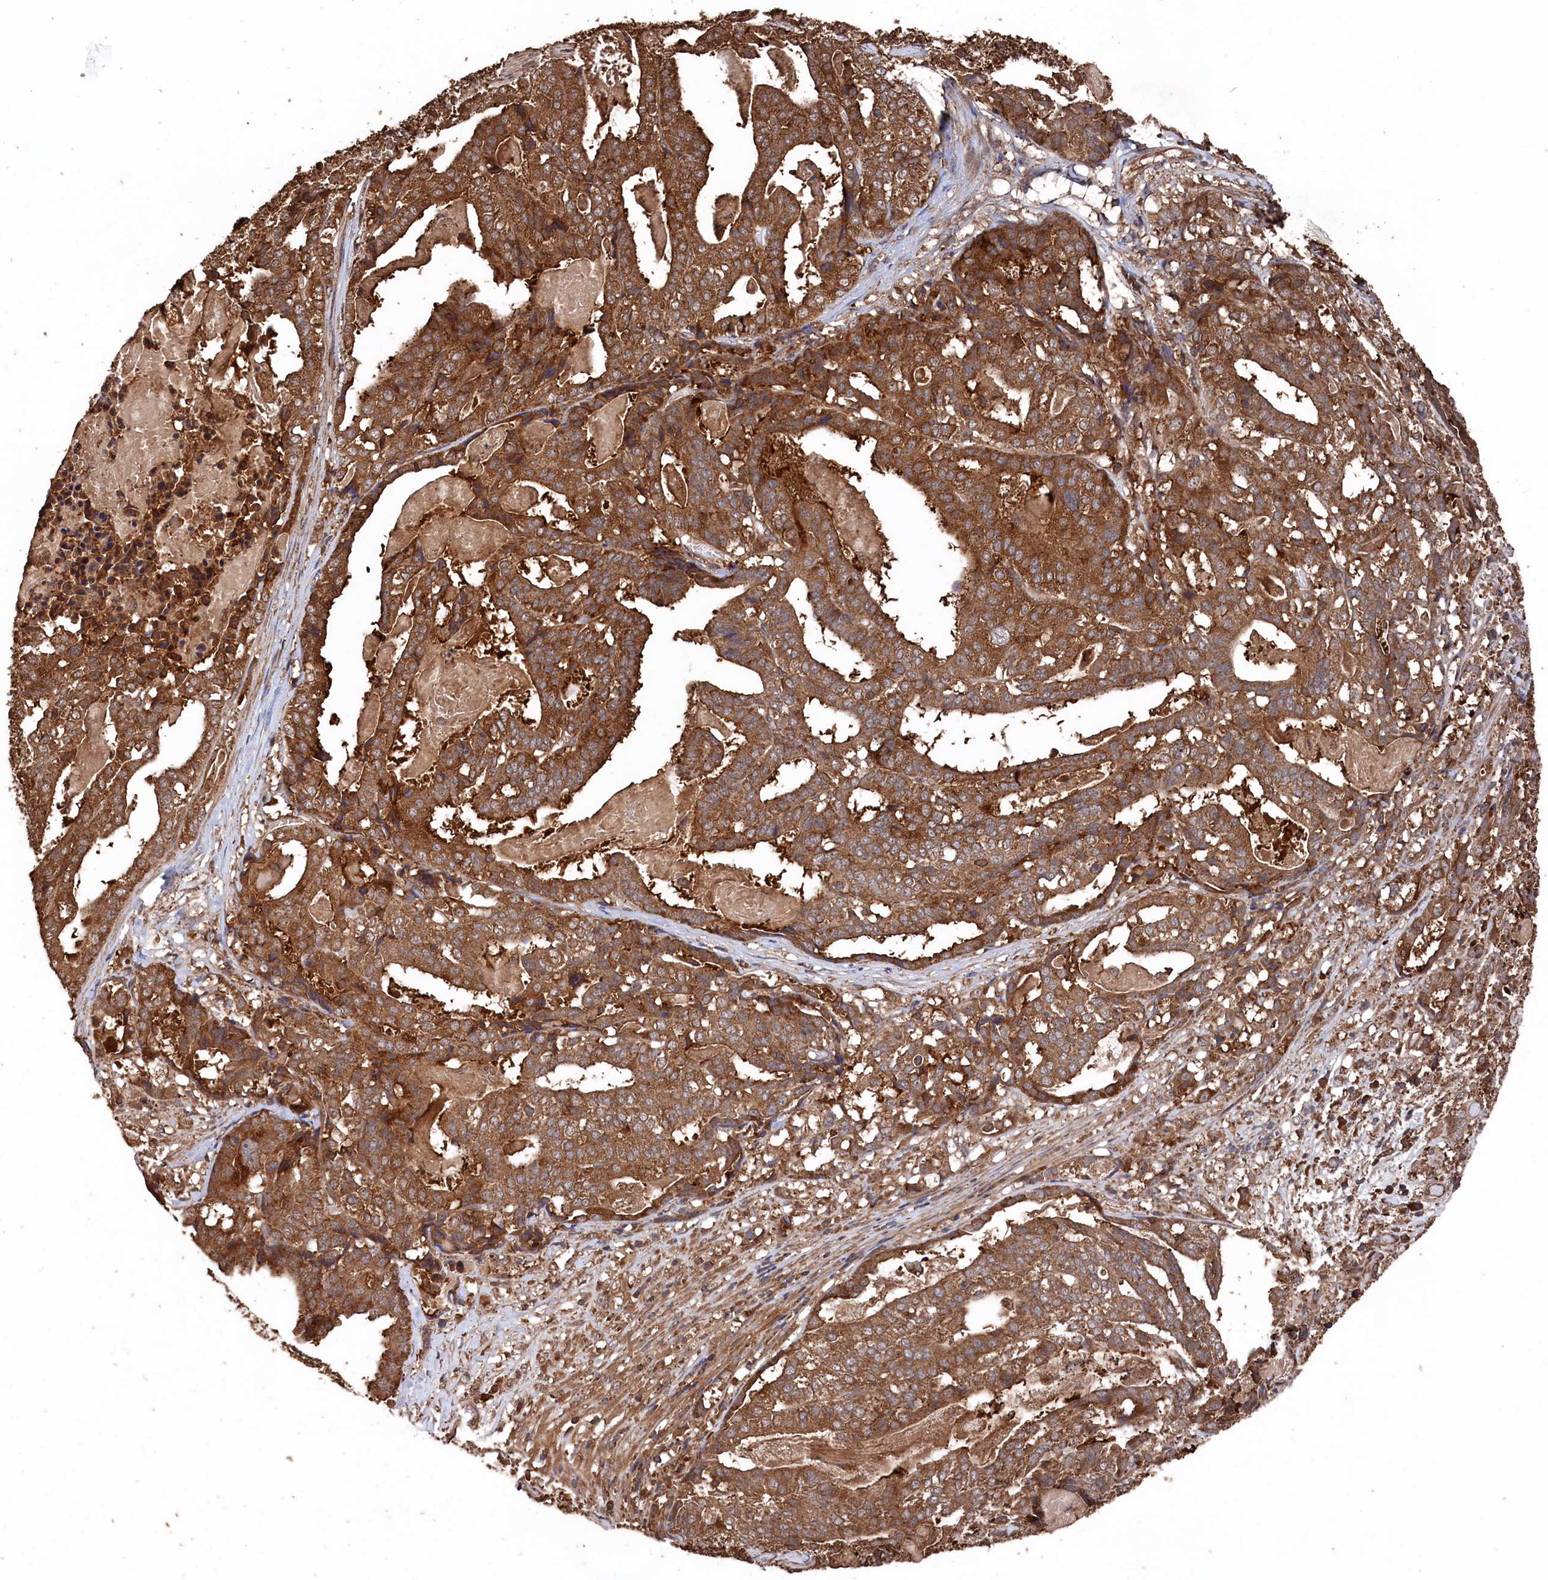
{"staining": {"intensity": "moderate", "quantity": ">75%", "location": "cytoplasmic/membranous"}, "tissue": "stomach cancer", "cell_type": "Tumor cells", "image_type": "cancer", "snomed": [{"axis": "morphology", "description": "Adenocarcinoma, NOS"}, {"axis": "topography", "description": "Stomach"}], "caption": "IHC histopathology image of neoplastic tissue: human stomach cancer stained using immunohistochemistry demonstrates medium levels of moderate protein expression localized specifically in the cytoplasmic/membranous of tumor cells, appearing as a cytoplasmic/membranous brown color.", "gene": "SNX33", "patient": {"sex": "male", "age": 48}}